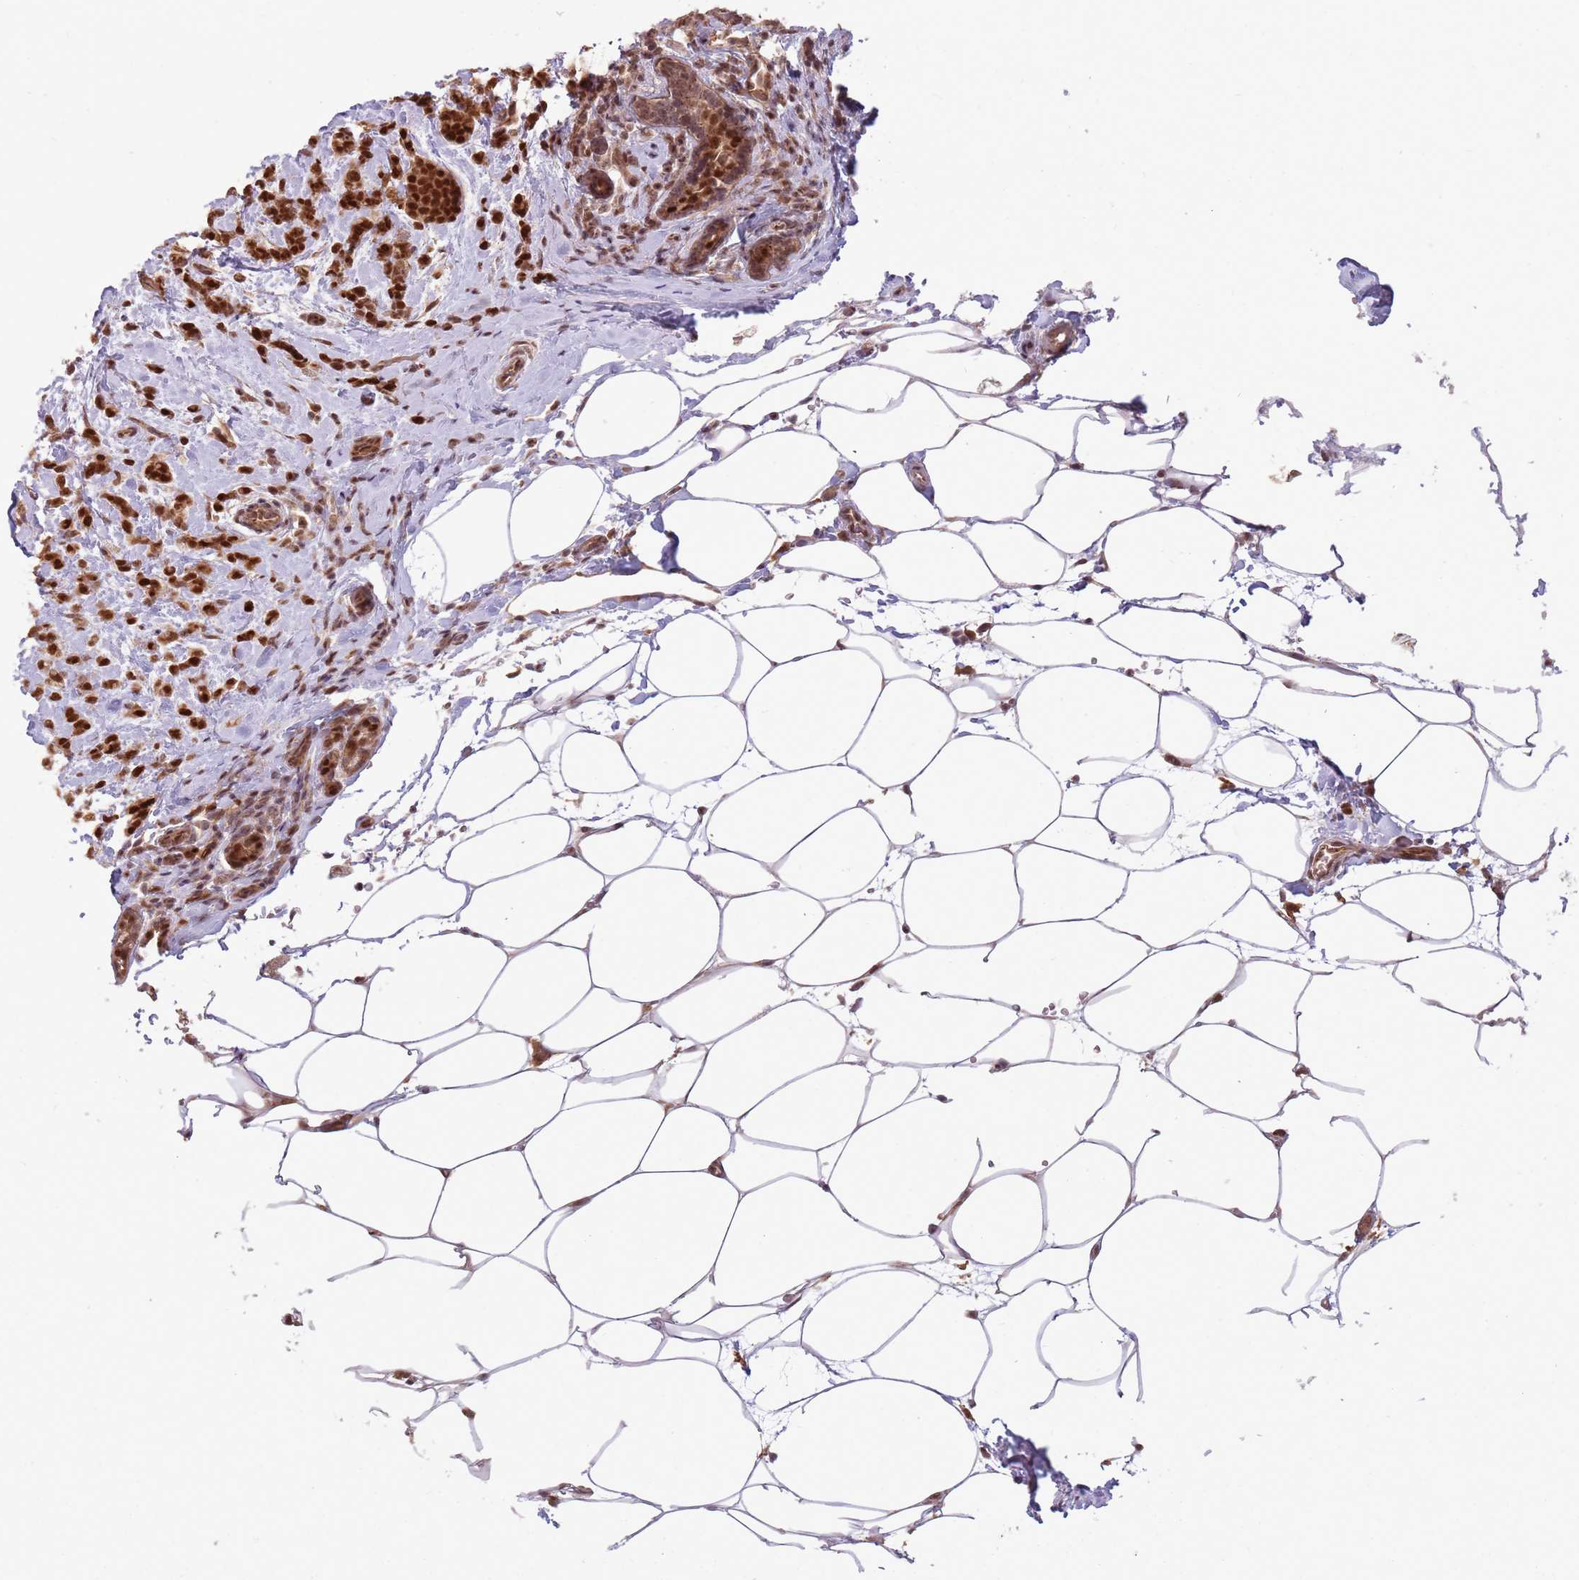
{"staining": {"intensity": "strong", "quantity": ">75%", "location": "cytoplasmic/membranous,nuclear"}, "tissue": "breast cancer", "cell_type": "Tumor cells", "image_type": "cancer", "snomed": [{"axis": "morphology", "description": "Lobular carcinoma"}, {"axis": "topography", "description": "Breast"}], "caption": "Human breast cancer stained for a protein (brown) displays strong cytoplasmic/membranous and nuclear positive expression in approximately >75% of tumor cells.", "gene": "ADAMTS3", "patient": {"sex": "female", "age": 58}}